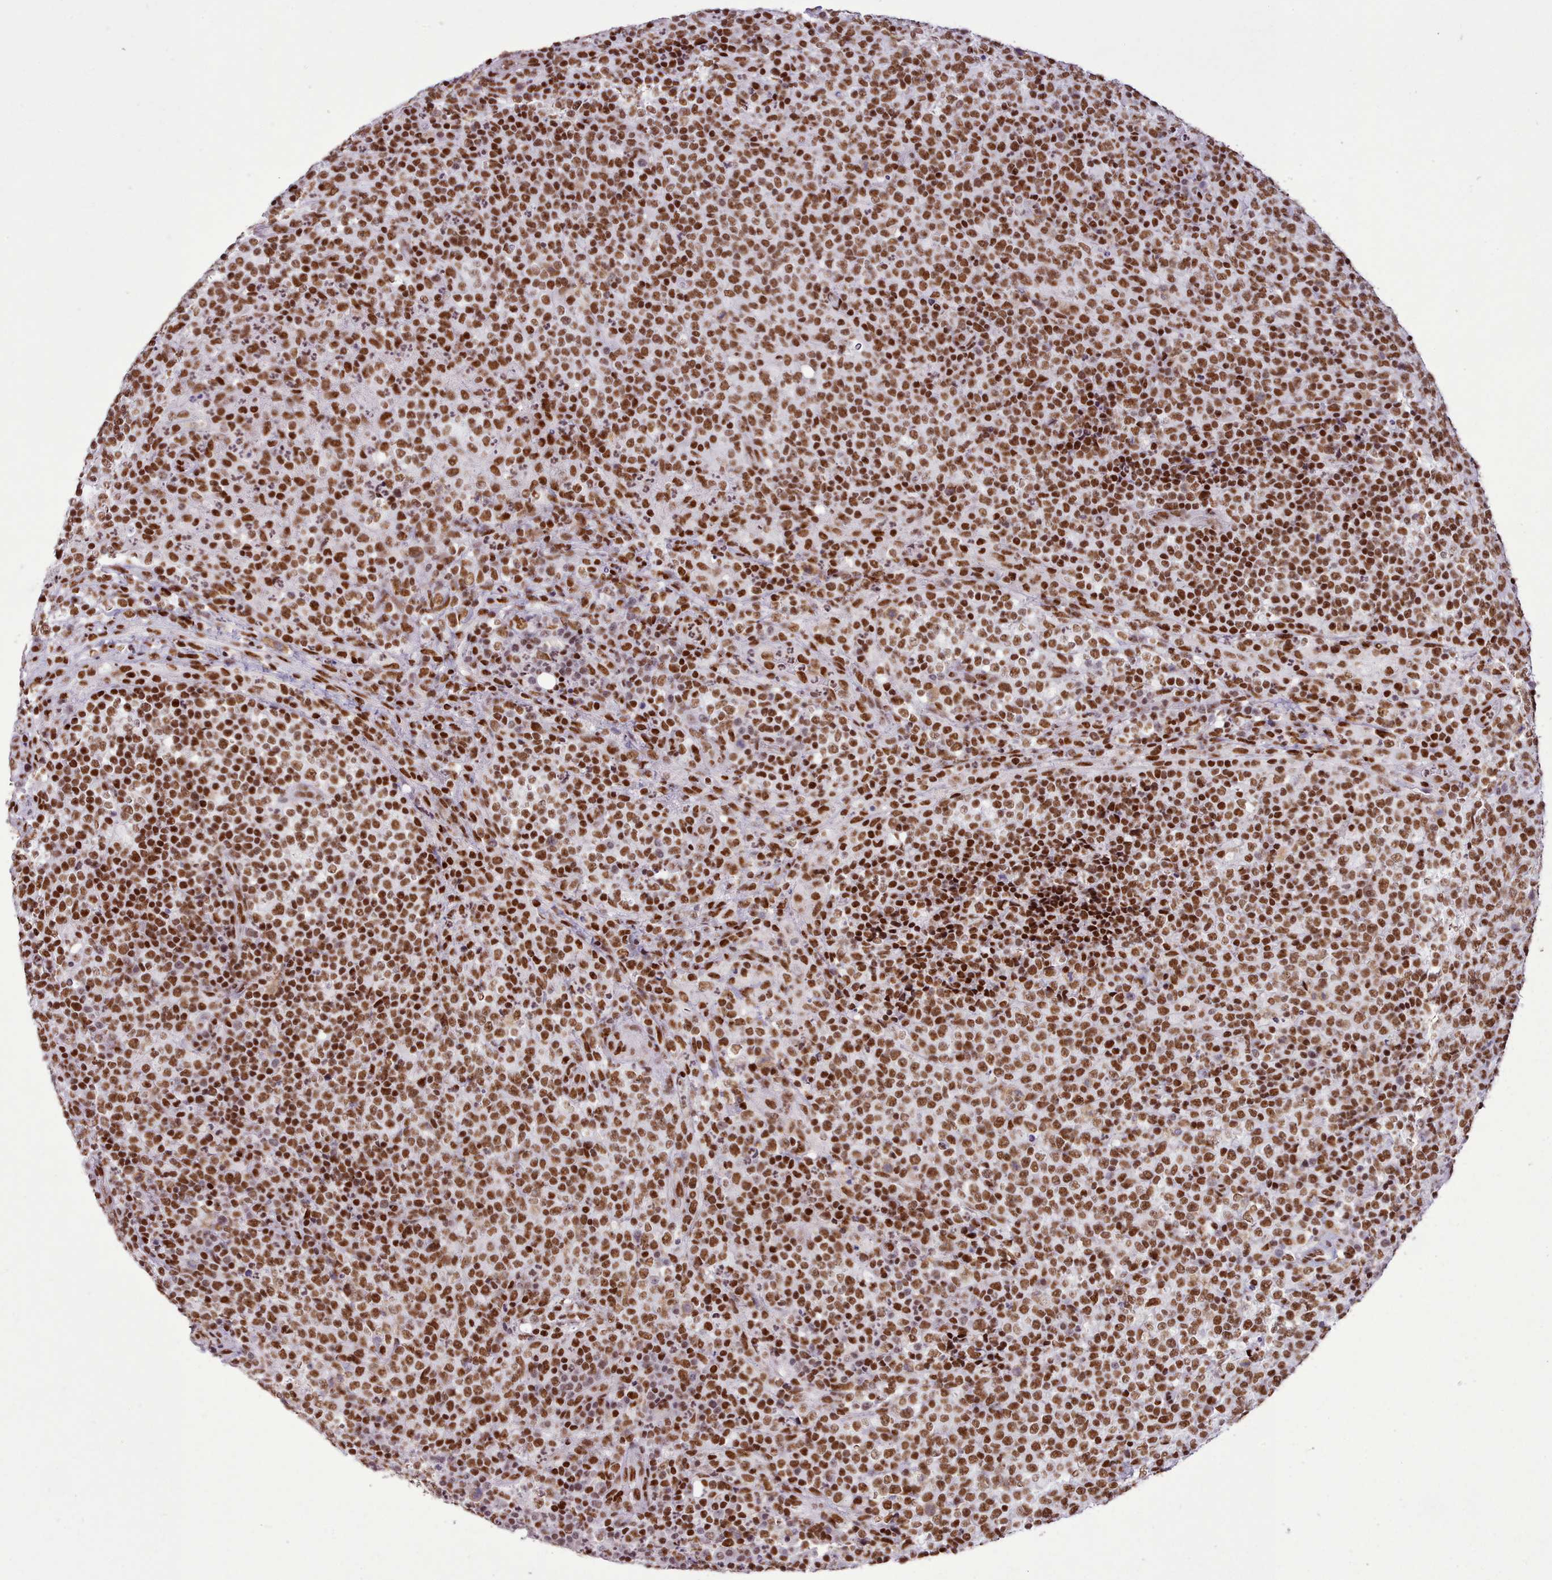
{"staining": {"intensity": "strong", "quantity": ">75%", "location": "nuclear"}, "tissue": "lymphoma", "cell_type": "Tumor cells", "image_type": "cancer", "snomed": [{"axis": "morphology", "description": "Malignant lymphoma, non-Hodgkin's type, High grade"}, {"axis": "topography", "description": "Lymph node"}], "caption": "High-grade malignant lymphoma, non-Hodgkin's type stained for a protein displays strong nuclear positivity in tumor cells.", "gene": "TAF15", "patient": {"sex": "male", "age": 54}}